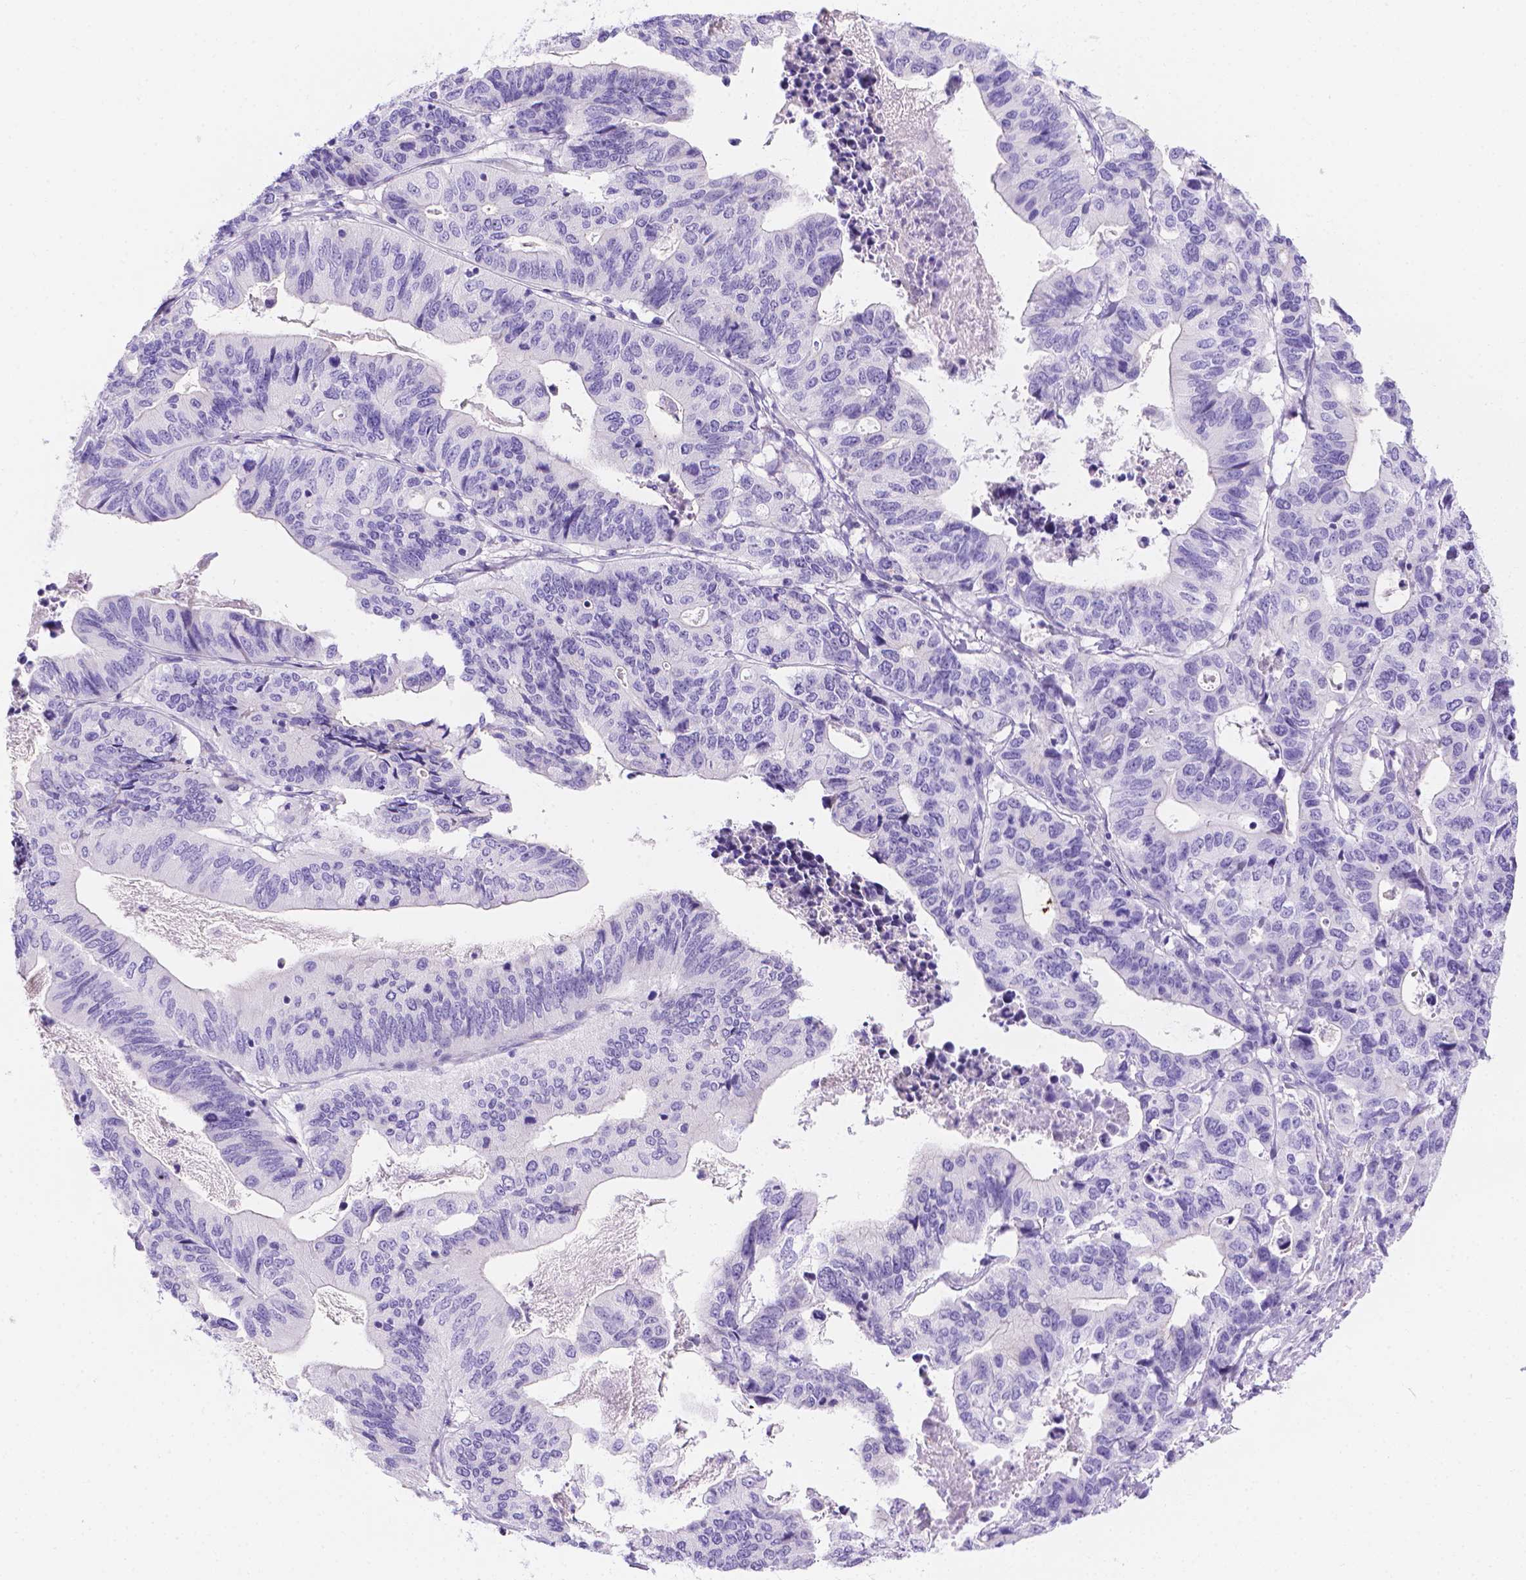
{"staining": {"intensity": "negative", "quantity": "none", "location": "none"}, "tissue": "stomach cancer", "cell_type": "Tumor cells", "image_type": "cancer", "snomed": [{"axis": "morphology", "description": "Adenocarcinoma, NOS"}, {"axis": "topography", "description": "Stomach, upper"}], "caption": "Immunohistochemical staining of stomach adenocarcinoma shows no significant positivity in tumor cells.", "gene": "MLN", "patient": {"sex": "female", "age": 67}}